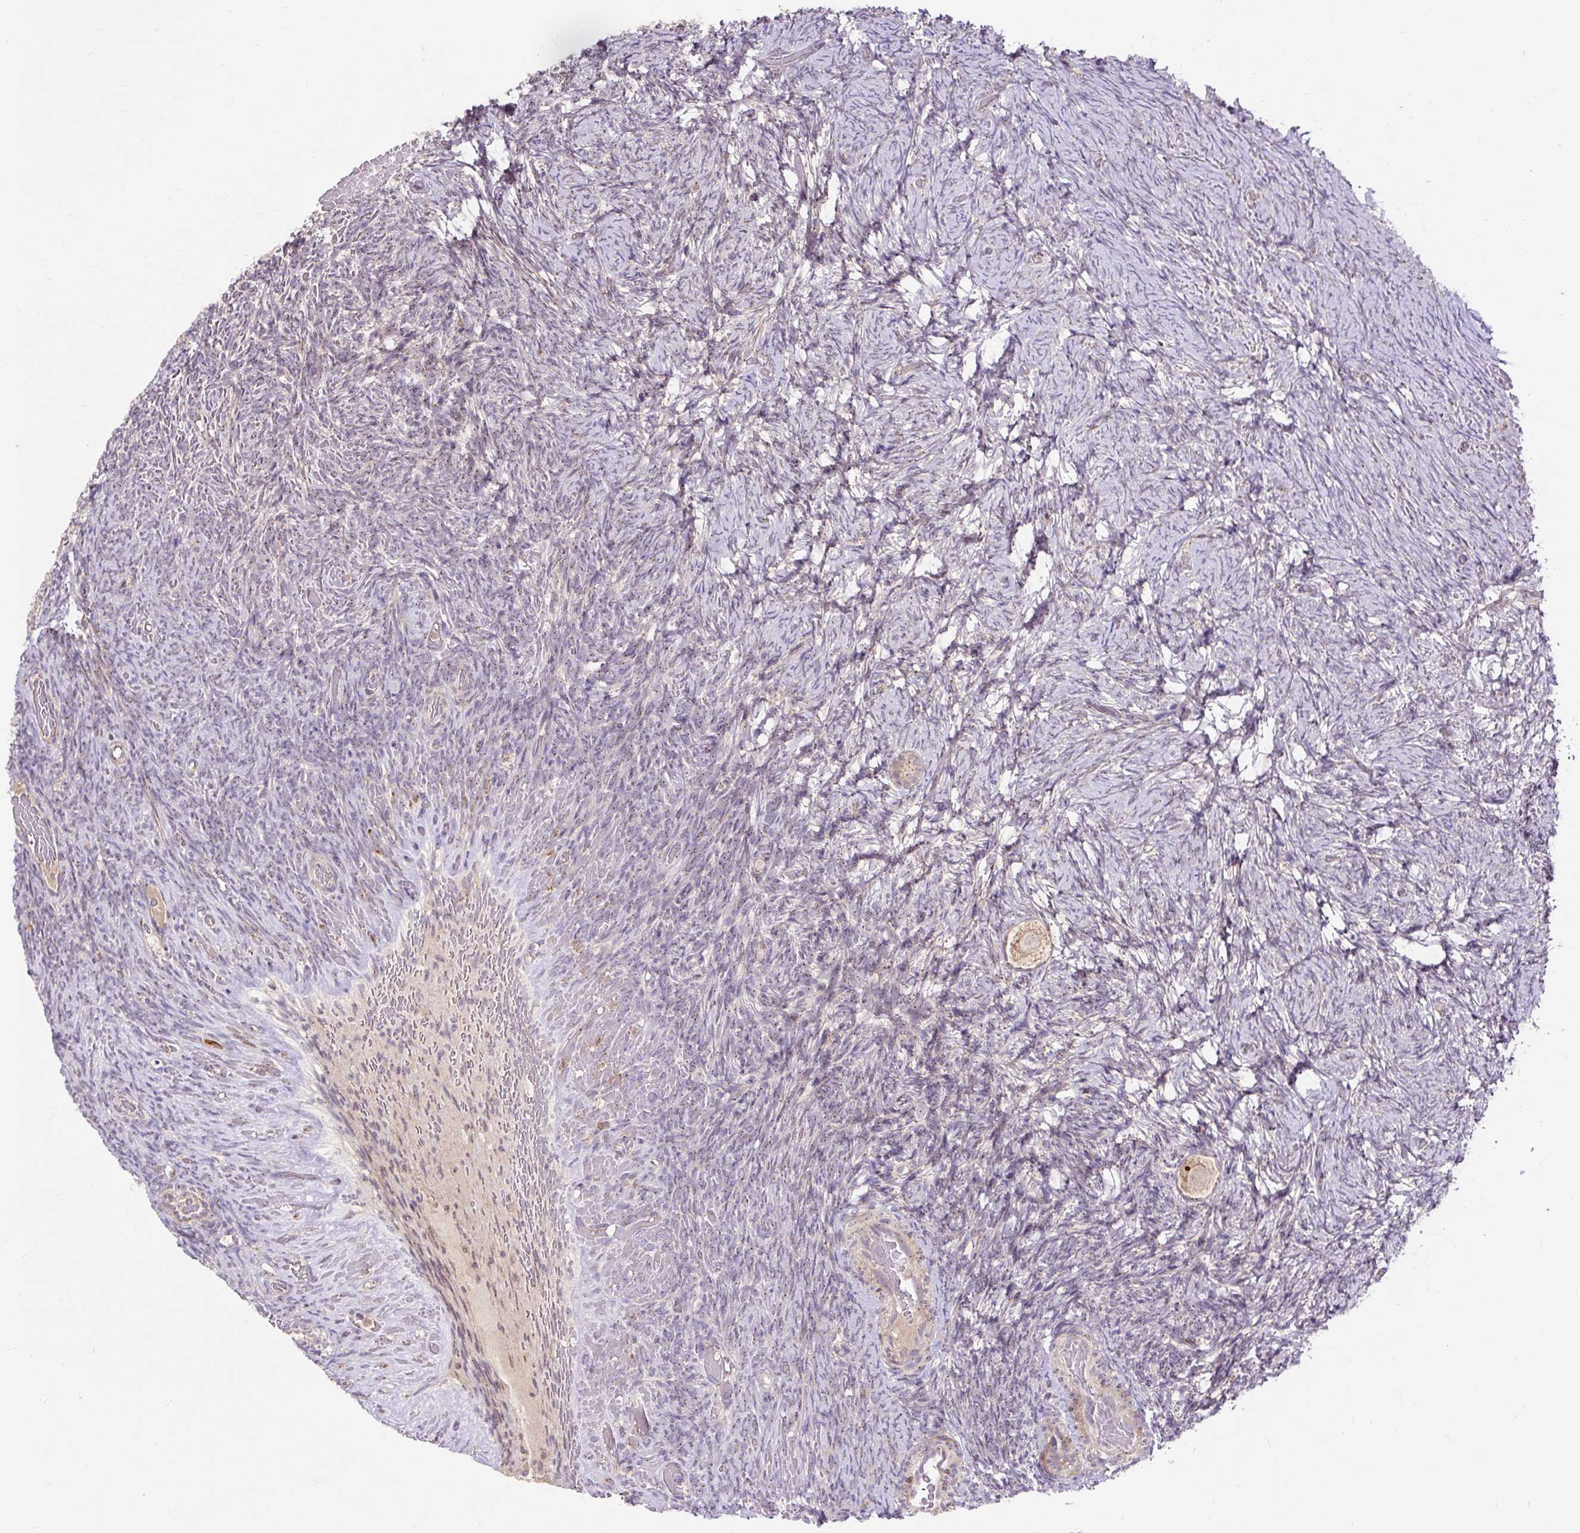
{"staining": {"intensity": "negative", "quantity": "none", "location": "none"}, "tissue": "ovary", "cell_type": "Follicle cells", "image_type": "normal", "snomed": [{"axis": "morphology", "description": "Normal tissue, NOS"}, {"axis": "topography", "description": "Ovary"}], "caption": "Immunohistochemistry (IHC) of normal ovary displays no expression in follicle cells. (DAB immunohistochemistry, high magnification).", "gene": "TRIAP1", "patient": {"sex": "female", "age": 34}}